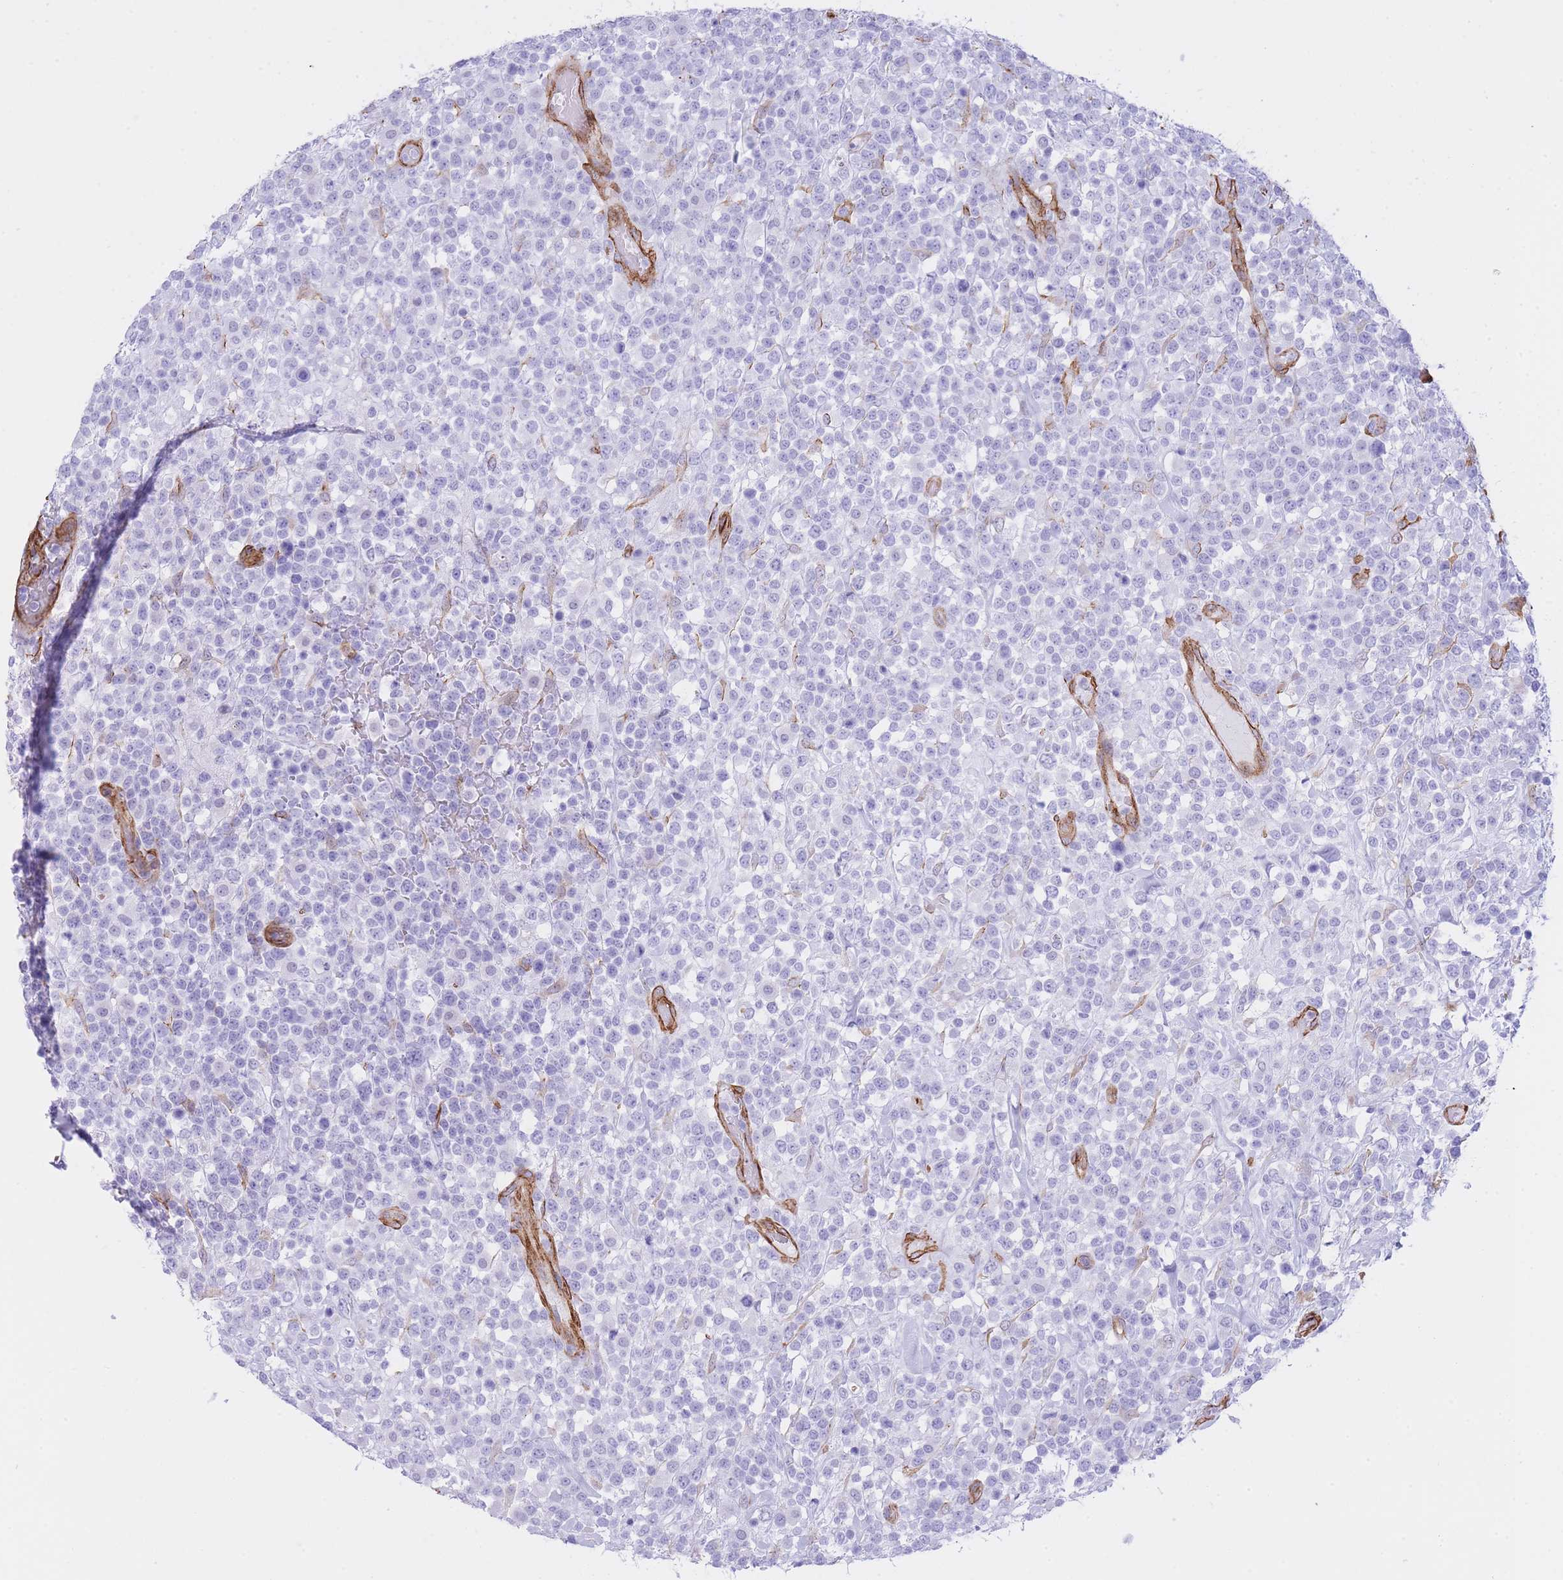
{"staining": {"intensity": "negative", "quantity": "none", "location": "none"}, "tissue": "lymphoma", "cell_type": "Tumor cells", "image_type": "cancer", "snomed": [{"axis": "morphology", "description": "Malignant lymphoma, non-Hodgkin's type, High grade"}, {"axis": "topography", "description": "Colon"}], "caption": "Tumor cells show no significant protein staining in lymphoma.", "gene": "CAVIN1", "patient": {"sex": "female", "age": 53}}